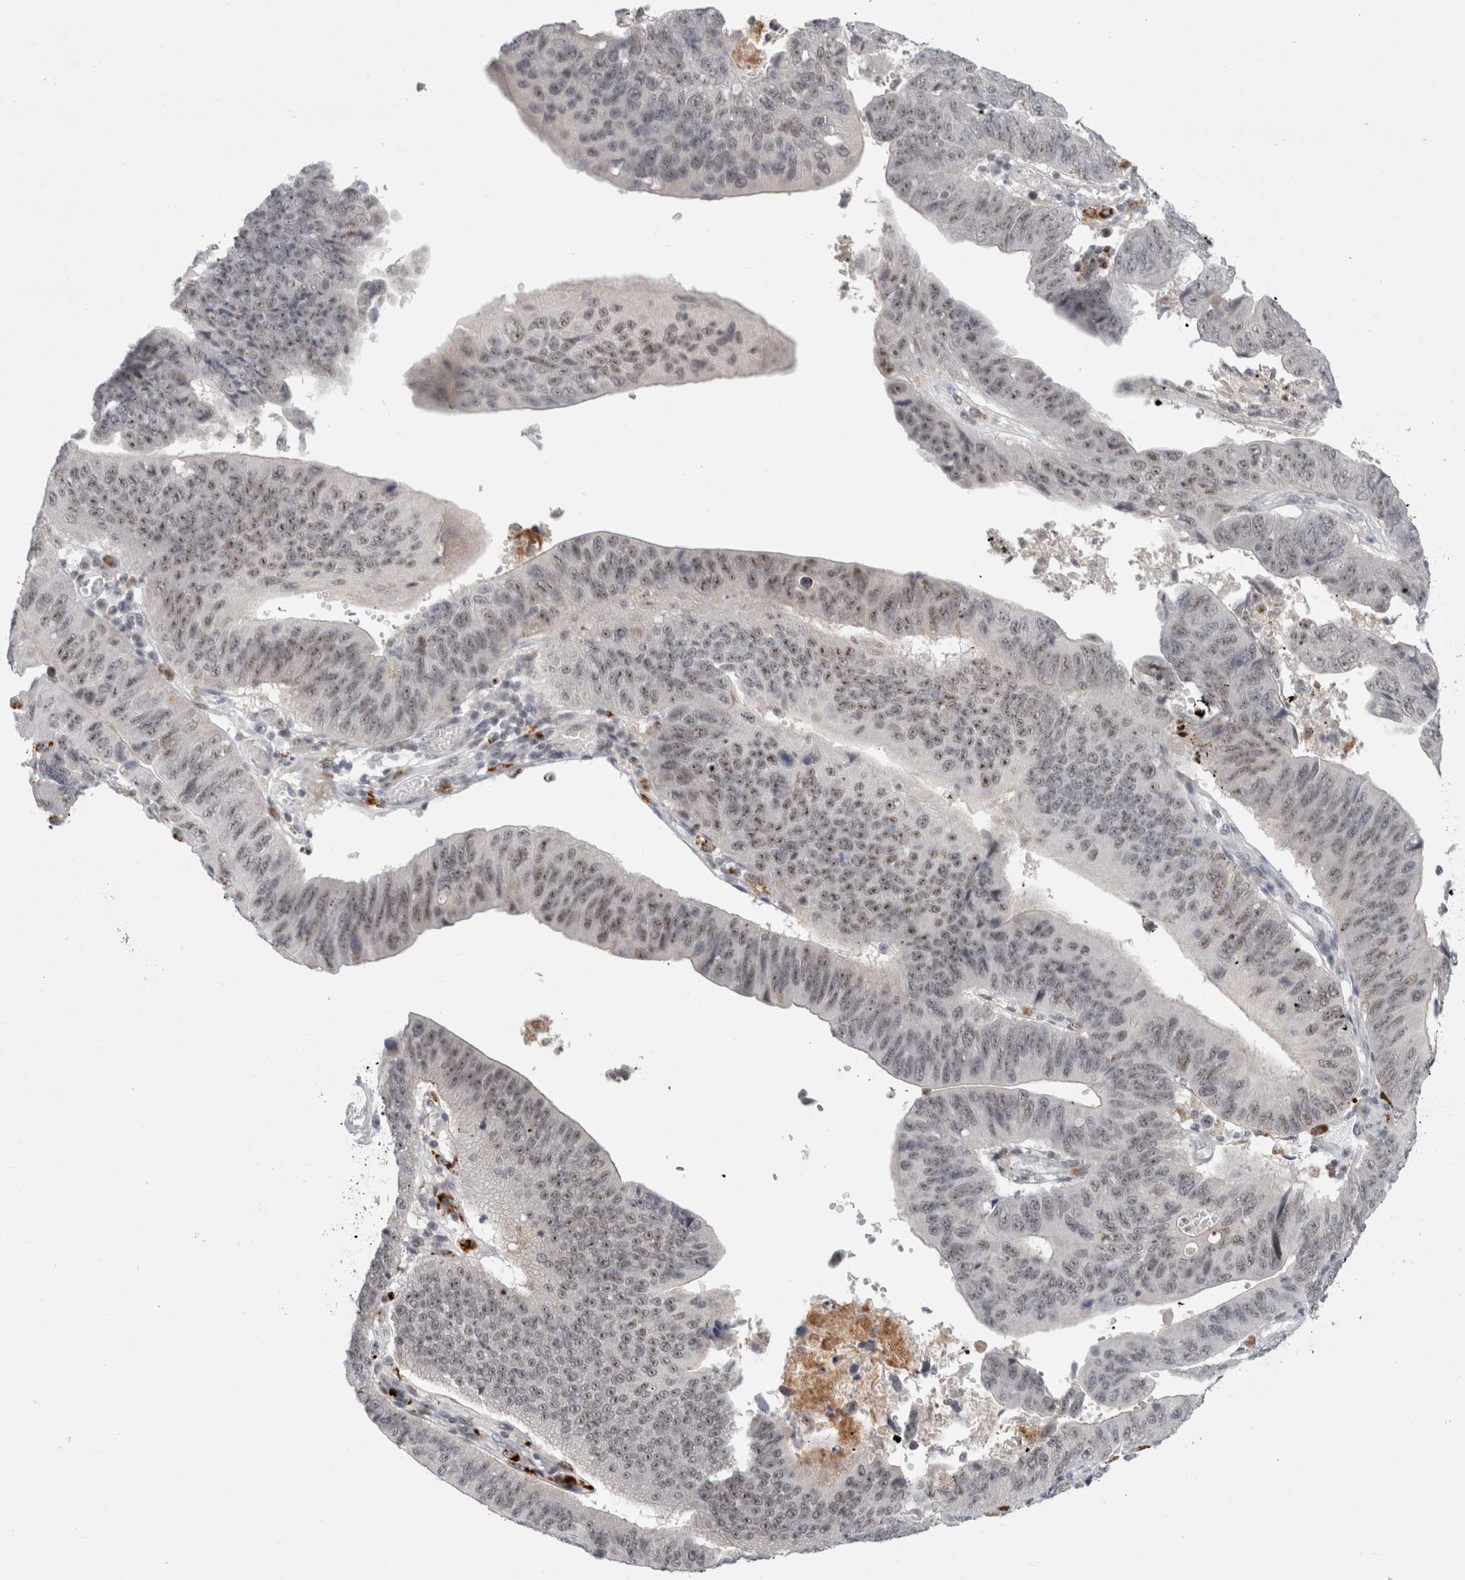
{"staining": {"intensity": "weak", "quantity": "<25%", "location": "nuclear"}, "tissue": "stomach cancer", "cell_type": "Tumor cells", "image_type": "cancer", "snomed": [{"axis": "morphology", "description": "Adenocarcinoma, NOS"}, {"axis": "topography", "description": "Stomach"}], "caption": "Stomach adenocarcinoma stained for a protein using immunohistochemistry exhibits no expression tumor cells.", "gene": "SENP6", "patient": {"sex": "male", "age": 59}}